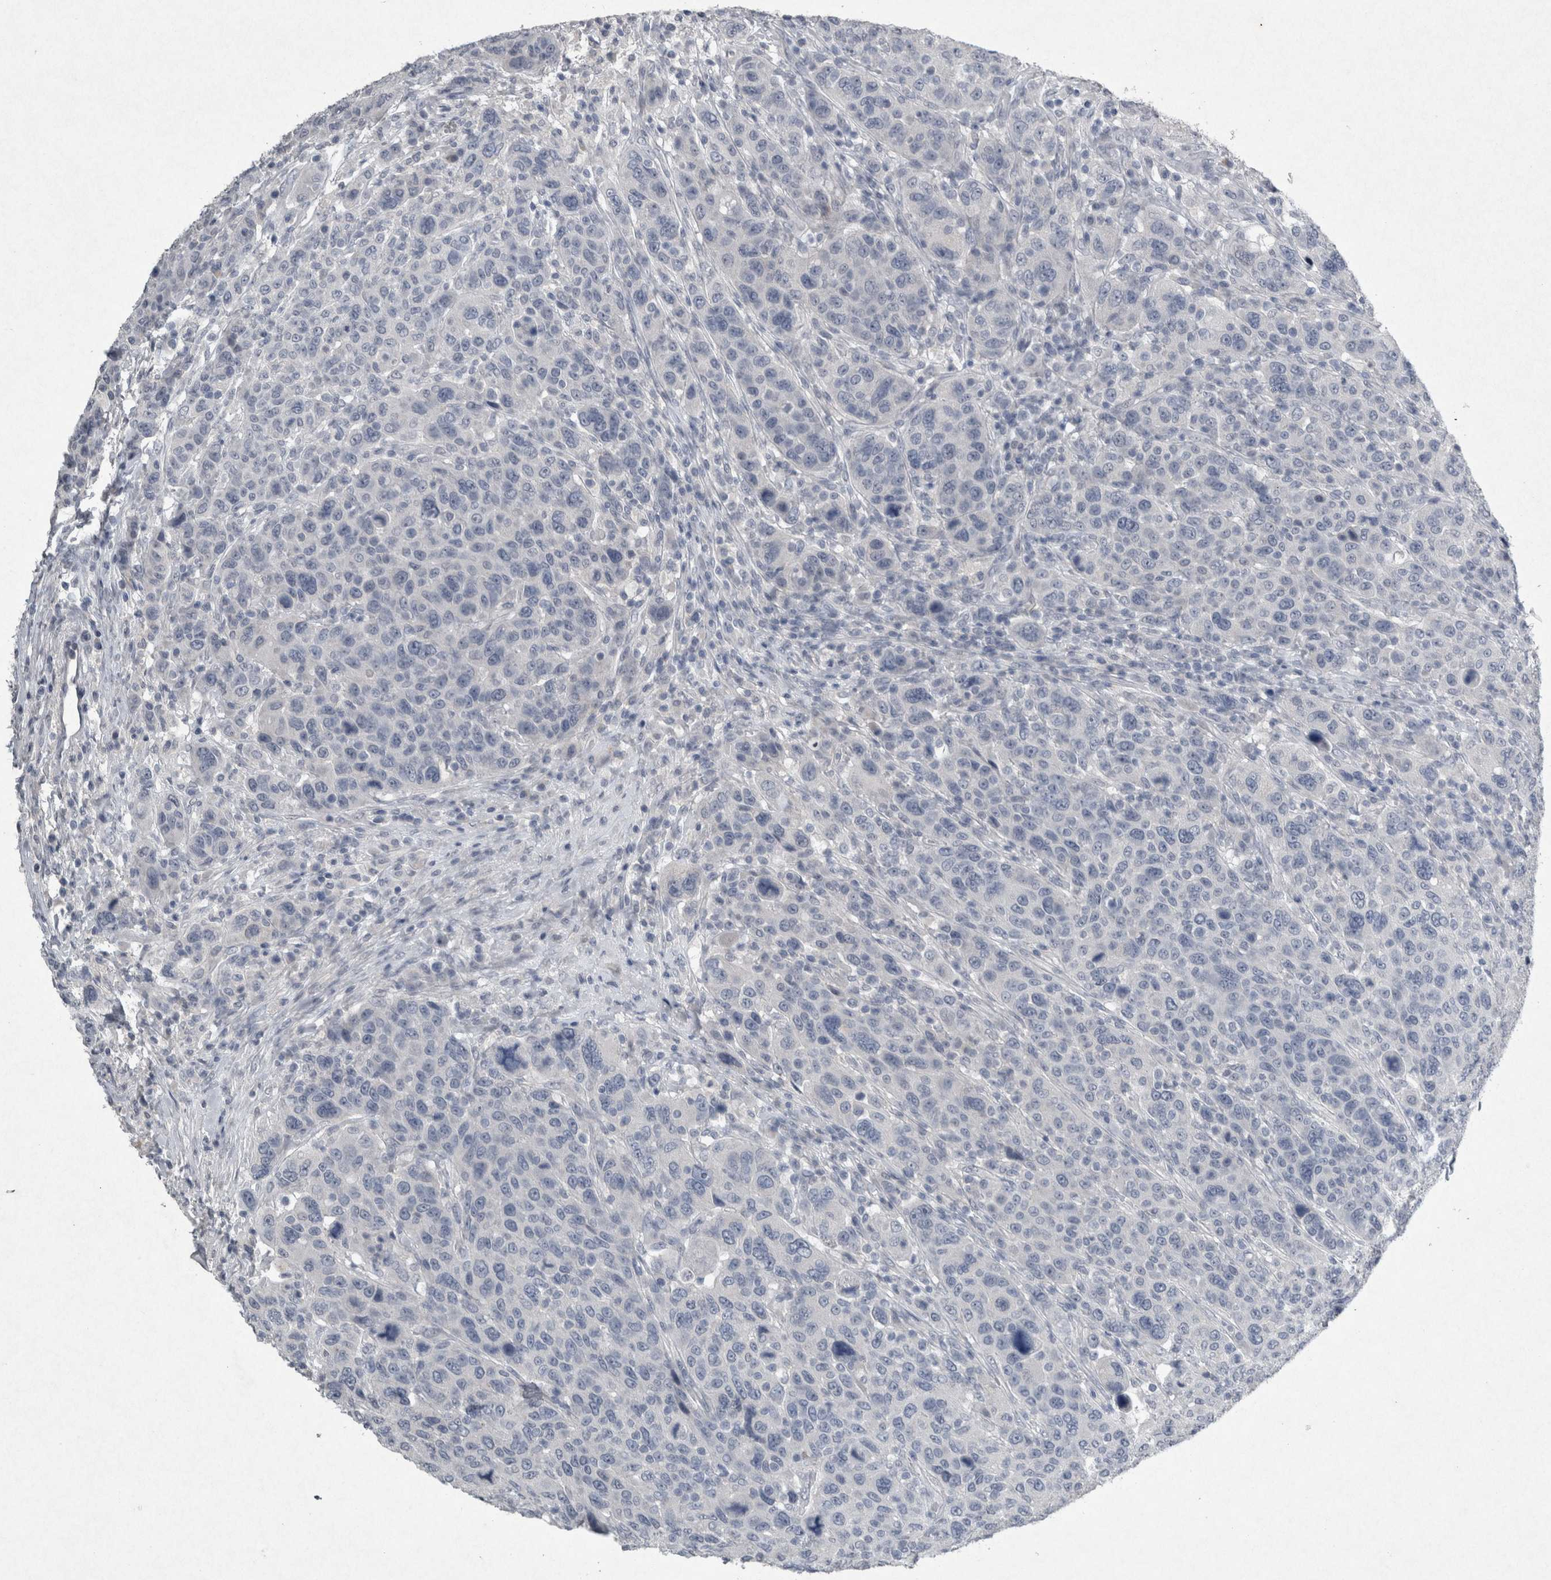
{"staining": {"intensity": "negative", "quantity": "none", "location": "none"}, "tissue": "breast cancer", "cell_type": "Tumor cells", "image_type": "cancer", "snomed": [{"axis": "morphology", "description": "Duct carcinoma"}, {"axis": "topography", "description": "Breast"}], "caption": "Breast cancer was stained to show a protein in brown. There is no significant expression in tumor cells.", "gene": "PDX1", "patient": {"sex": "female", "age": 37}}